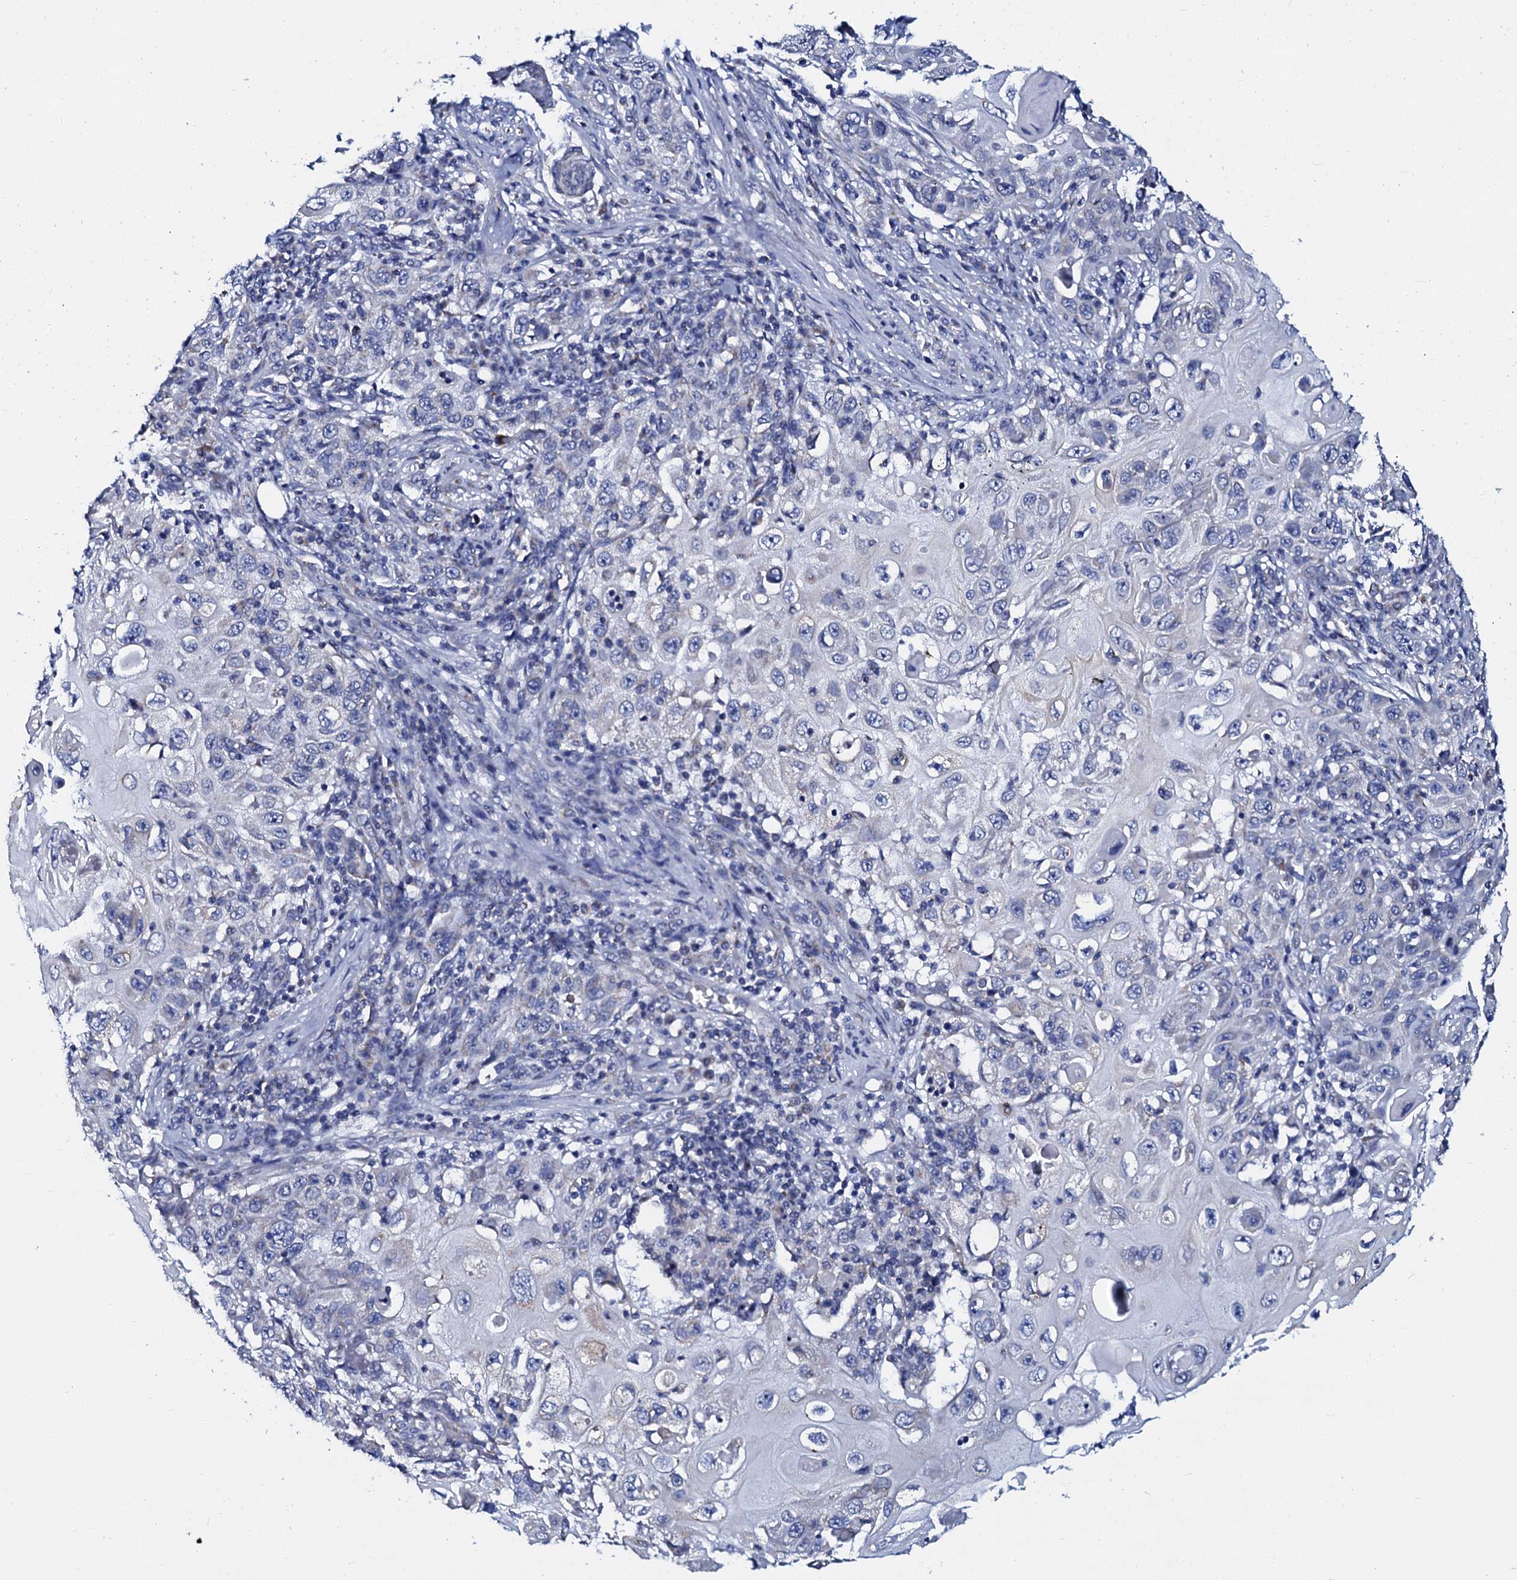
{"staining": {"intensity": "negative", "quantity": "none", "location": "none"}, "tissue": "skin cancer", "cell_type": "Tumor cells", "image_type": "cancer", "snomed": [{"axis": "morphology", "description": "Squamous cell carcinoma, NOS"}, {"axis": "topography", "description": "Skin"}], "caption": "Micrograph shows no protein positivity in tumor cells of squamous cell carcinoma (skin) tissue.", "gene": "SLC37A4", "patient": {"sex": "female", "age": 88}}